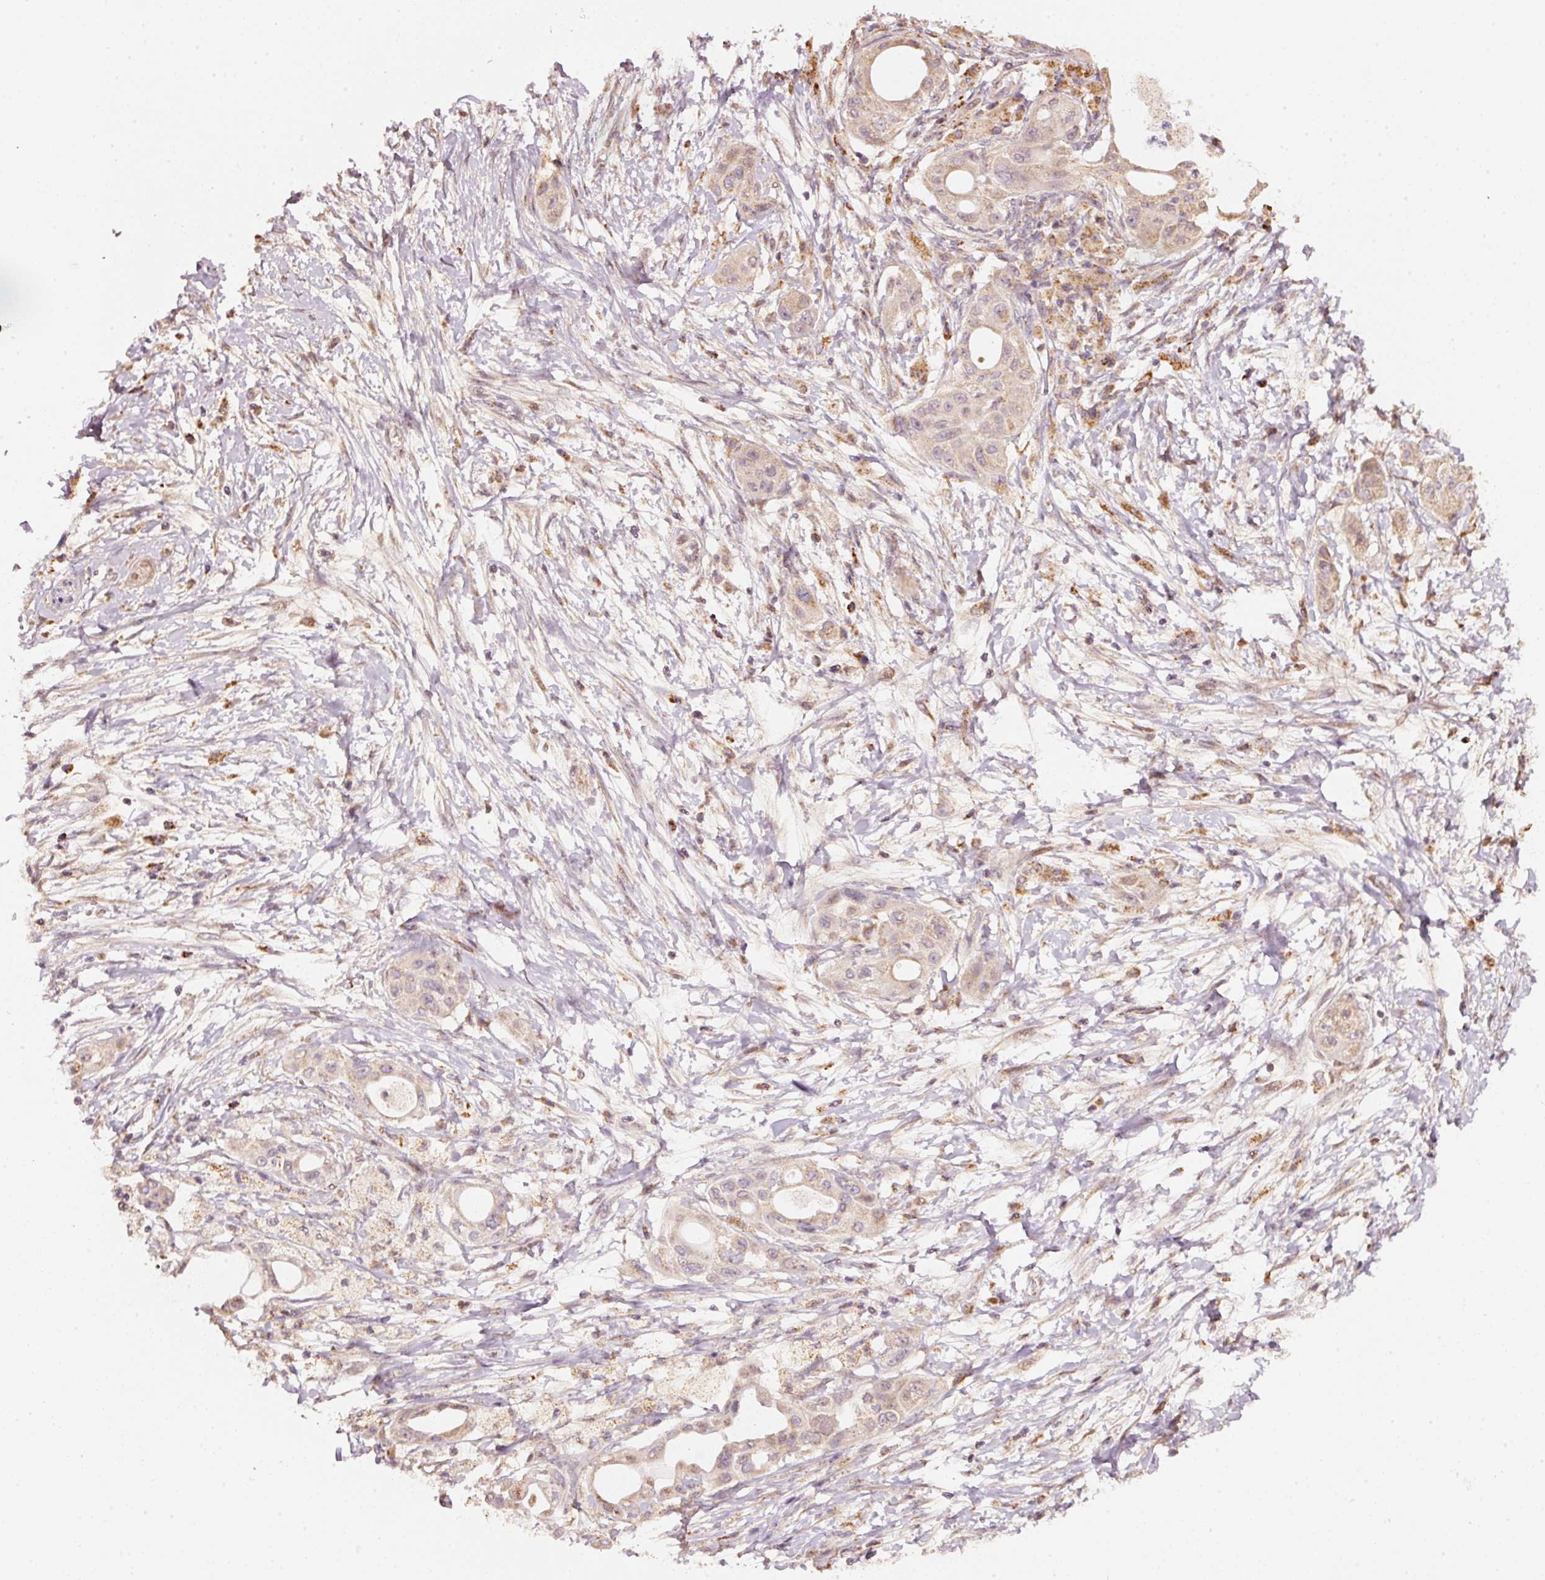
{"staining": {"intensity": "weak", "quantity": ">75%", "location": "cytoplasmic/membranous"}, "tissue": "pancreatic cancer", "cell_type": "Tumor cells", "image_type": "cancer", "snomed": [{"axis": "morphology", "description": "Adenocarcinoma, NOS"}, {"axis": "topography", "description": "Pancreas"}], "caption": "Pancreatic cancer tissue reveals weak cytoplasmic/membranous expression in about >75% of tumor cells Immunohistochemistry stains the protein in brown and the nuclei are stained blue.", "gene": "RAB35", "patient": {"sex": "male", "age": 68}}